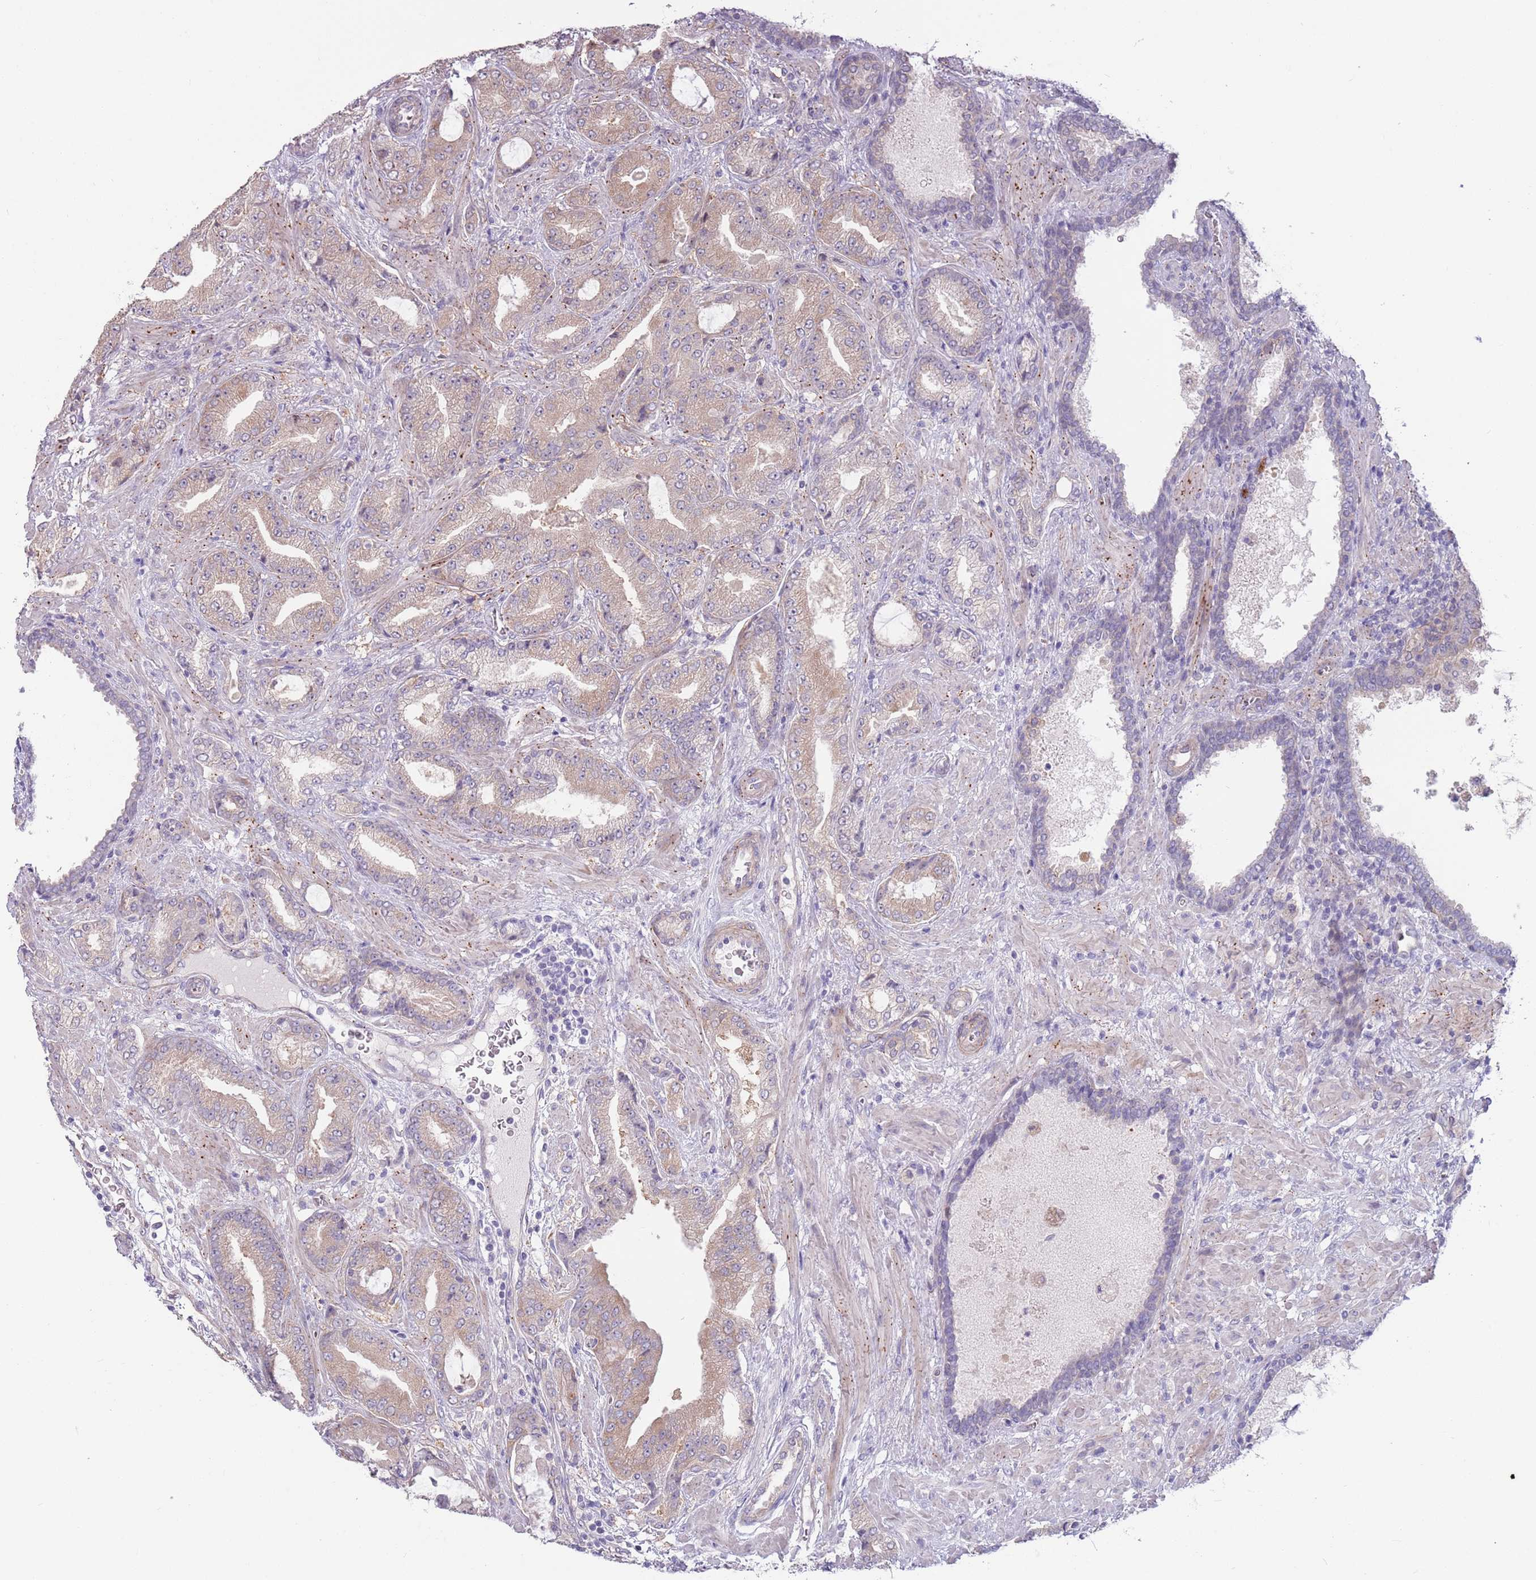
{"staining": {"intensity": "weak", "quantity": "25%-75%", "location": "cytoplasmic/membranous"}, "tissue": "prostate cancer", "cell_type": "Tumor cells", "image_type": "cancer", "snomed": [{"axis": "morphology", "description": "Adenocarcinoma, High grade"}, {"axis": "topography", "description": "Prostate"}], "caption": "Weak cytoplasmic/membranous positivity is present in about 25%-75% of tumor cells in high-grade adenocarcinoma (prostate).", "gene": "LDHD", "patient": {"sex": "male", "age": 68}}